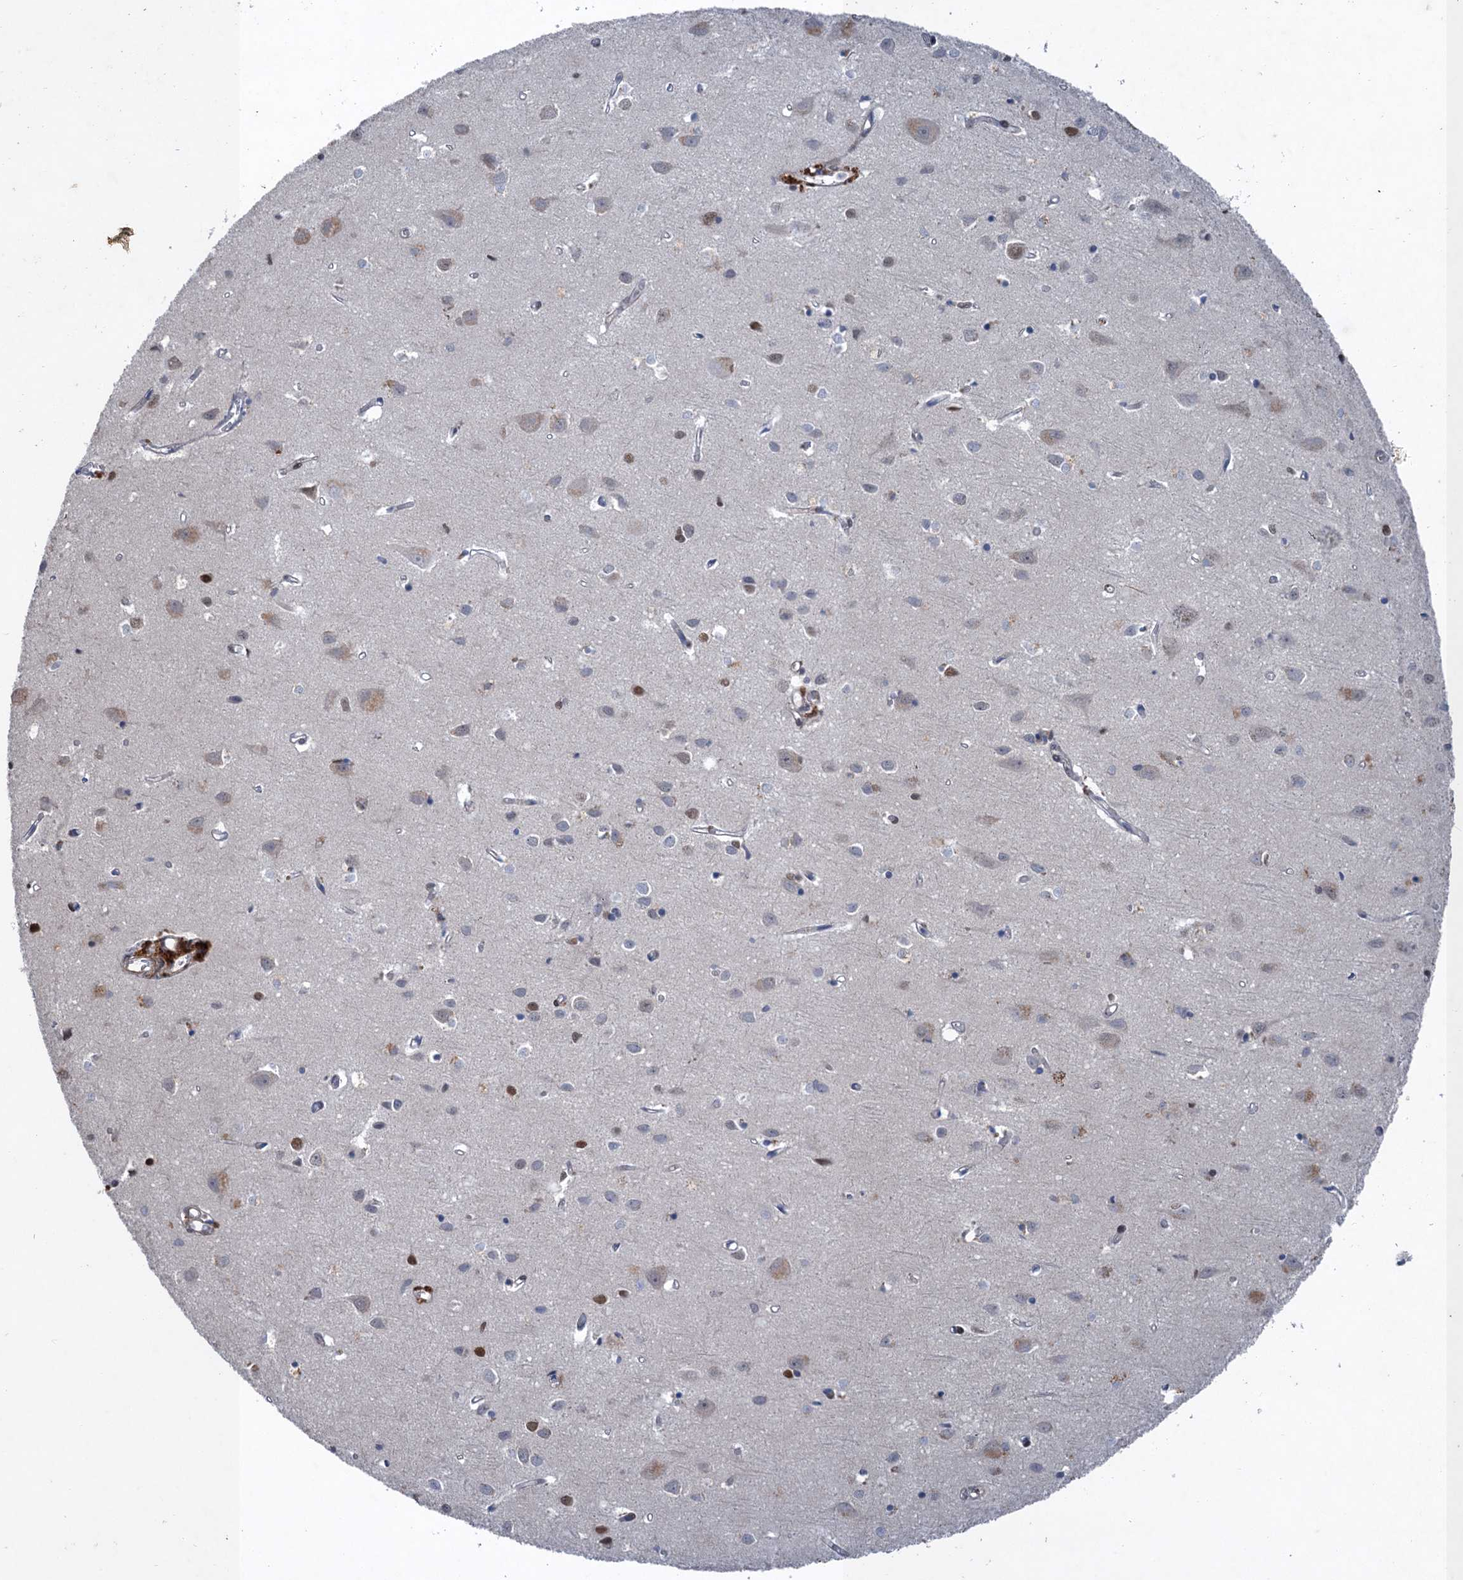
{"staining": {"intensity": "negative", "quantity": "none", "location": "none"}, "tissue": "cerebral cortex", "cell_type": "Endothelial cells", "image_type": "normal", "snomed": [{"axis": "morphology", "description": "Normal tissue, NOS"}, {"axis": "topography", "description": "Cerebral cortex"}], "caption": "Protein analysis of normal cerebral cortex shows no significant expression in endothelial cells. The staining was performed using DAB (3,3'-diaminobenzidine) to visualize the protein expression in brown, while the nuclei were stained in blue with hematoxylin (Magnification: 20x).", "gene": "TTC31", "patient": {"sex": "female", "age": 64}}